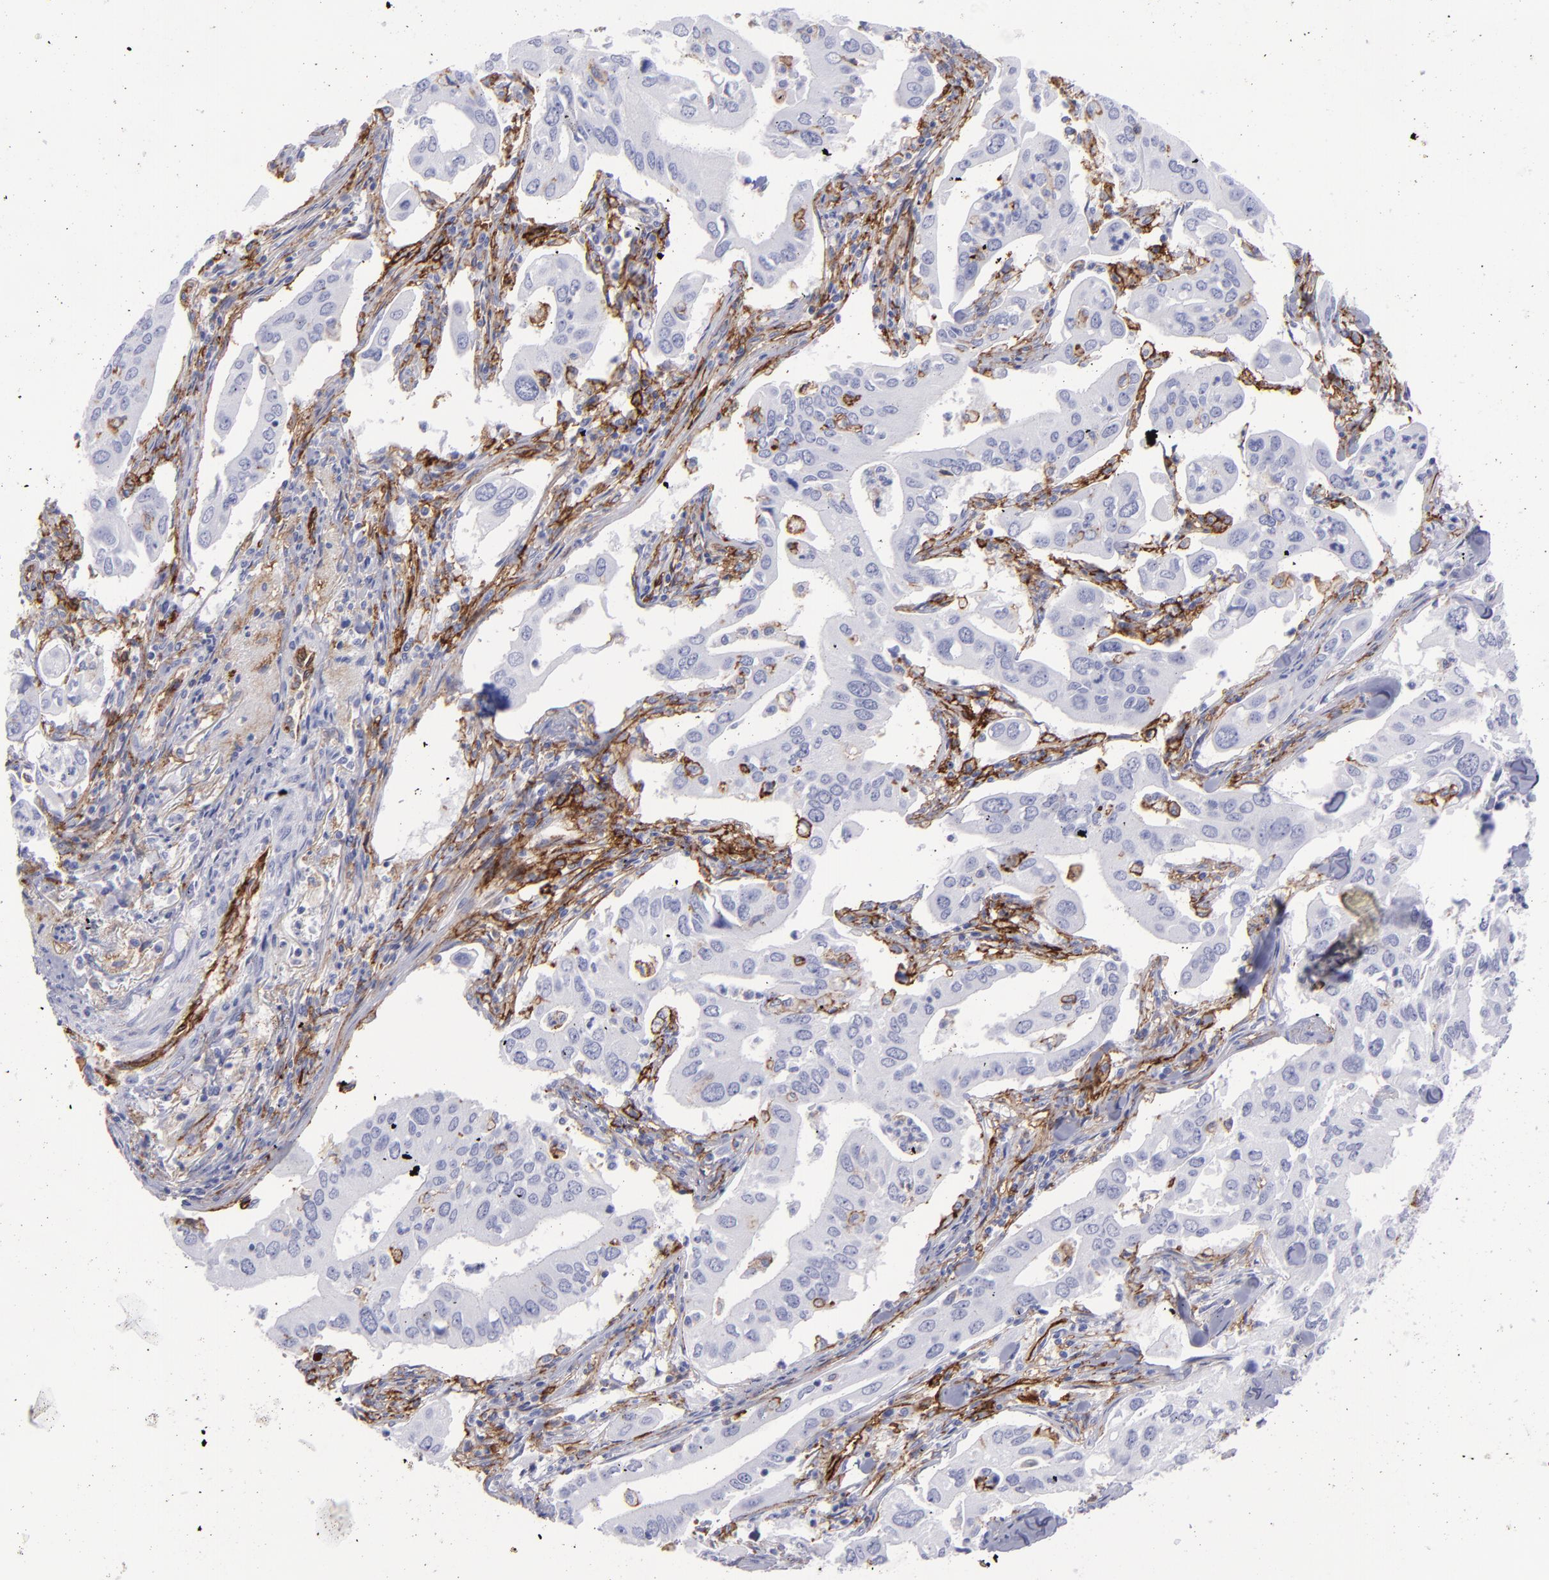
{"staining": {"intensity": "negative", "quantity": "none", "location": "none"}, "tissue": "lung cancer", "cell_type": "Tumor cells", "image_type": "cancer", "snomed": [{"axis": "morphology", "description": "Adenocarcinoma, NOS"}, {"axis": "topography", "description": "Lung"}], "caption": "Histopathology image shows no significant protein positivity in tumor cells of lung cancer (adenocarcinoma).", "gene": "ACE", "patient": {"sex": "male", "age": 48}}